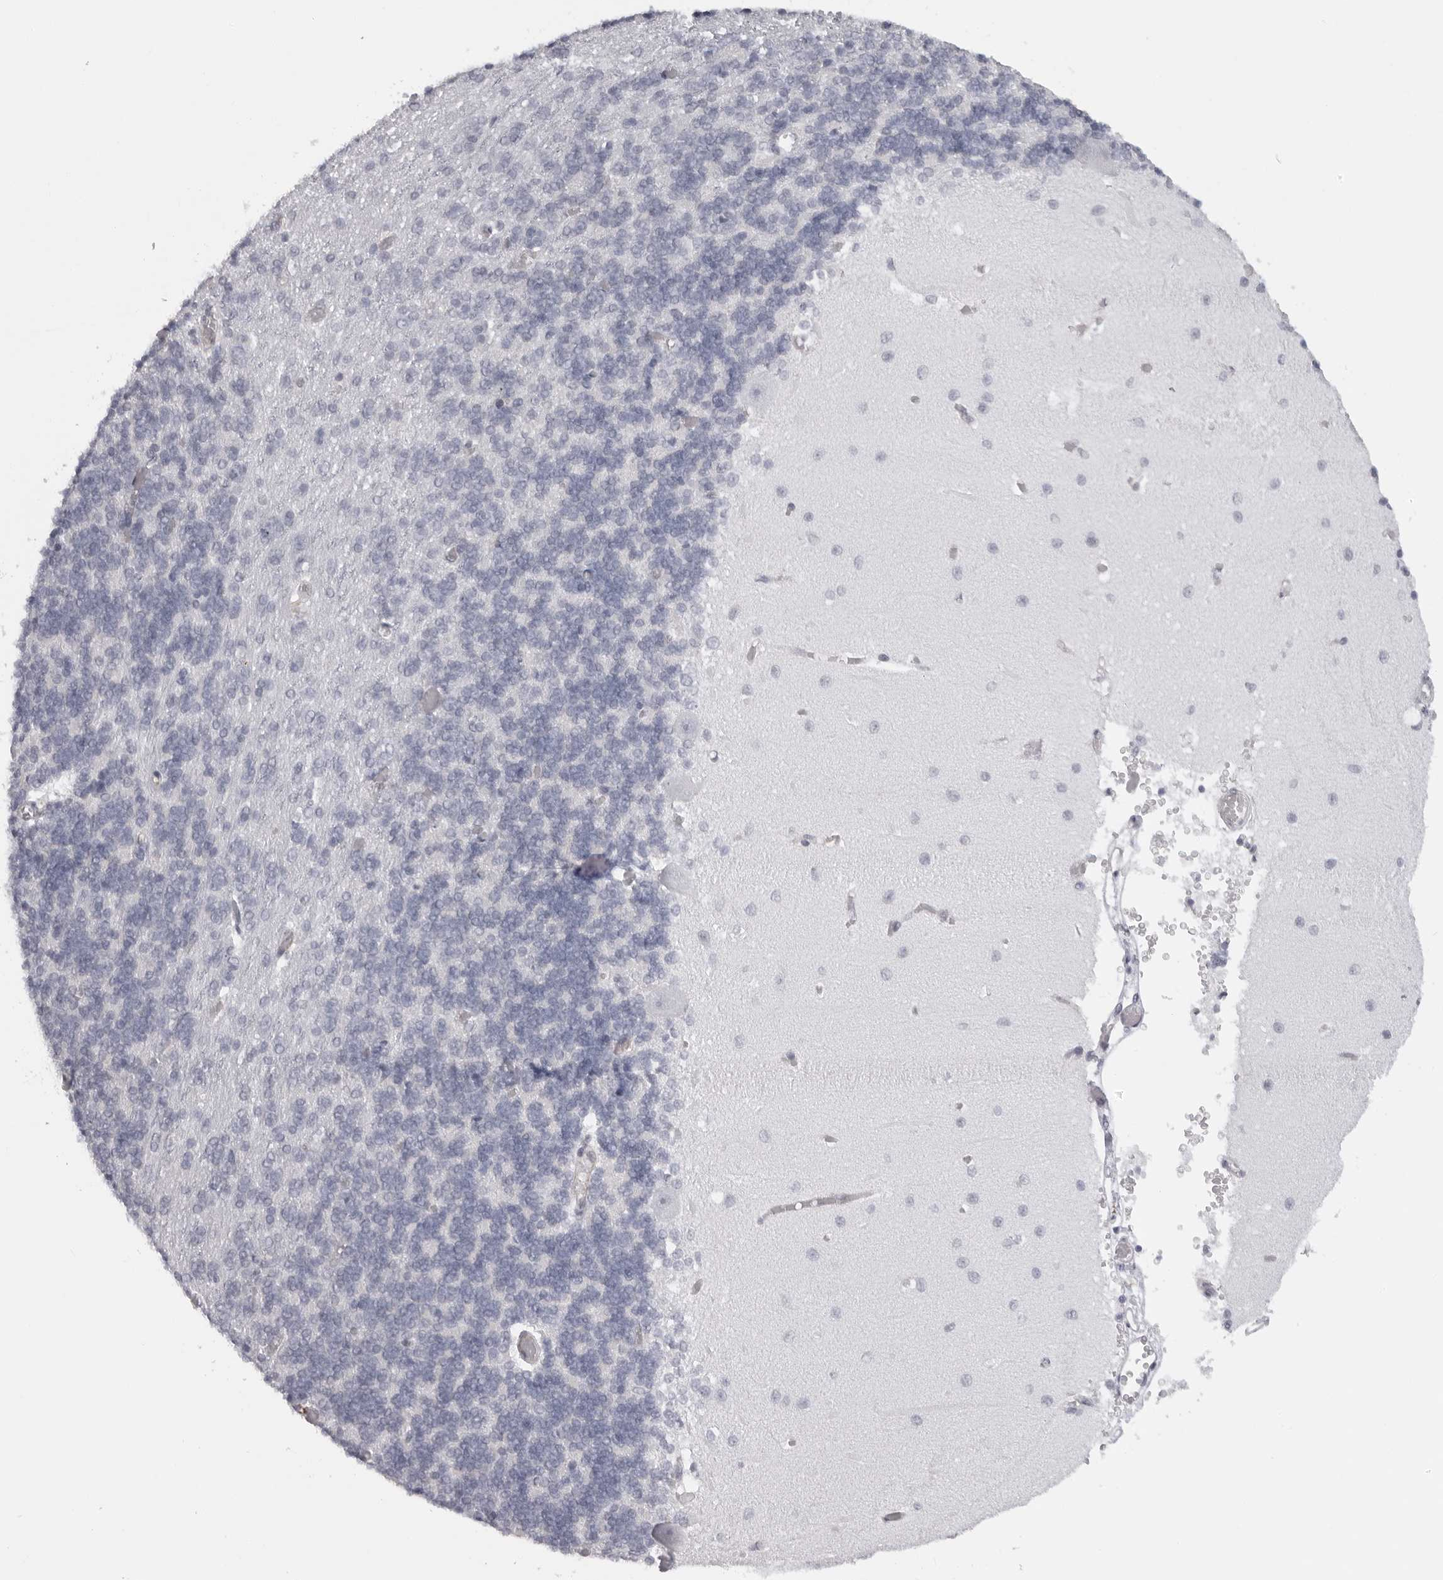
{"staining": {"intensity": "negative", "quantity": "none", "location": "none"}, "tissue": "cerebellum", "cell_type": "Cells in granular layer", "image_type": "normal", "snomed": [{"axis": "morphology", "description": "Normal tissue, NOS"}, {"axis": "topography", "description": "Cerebellum"}], "caption": "Photomicrograph shows no significant protein expression in cells in granular layer of benign cerebellum.", "gene": "DNALI1", "patient": {"sex": "male", "age": 37}}